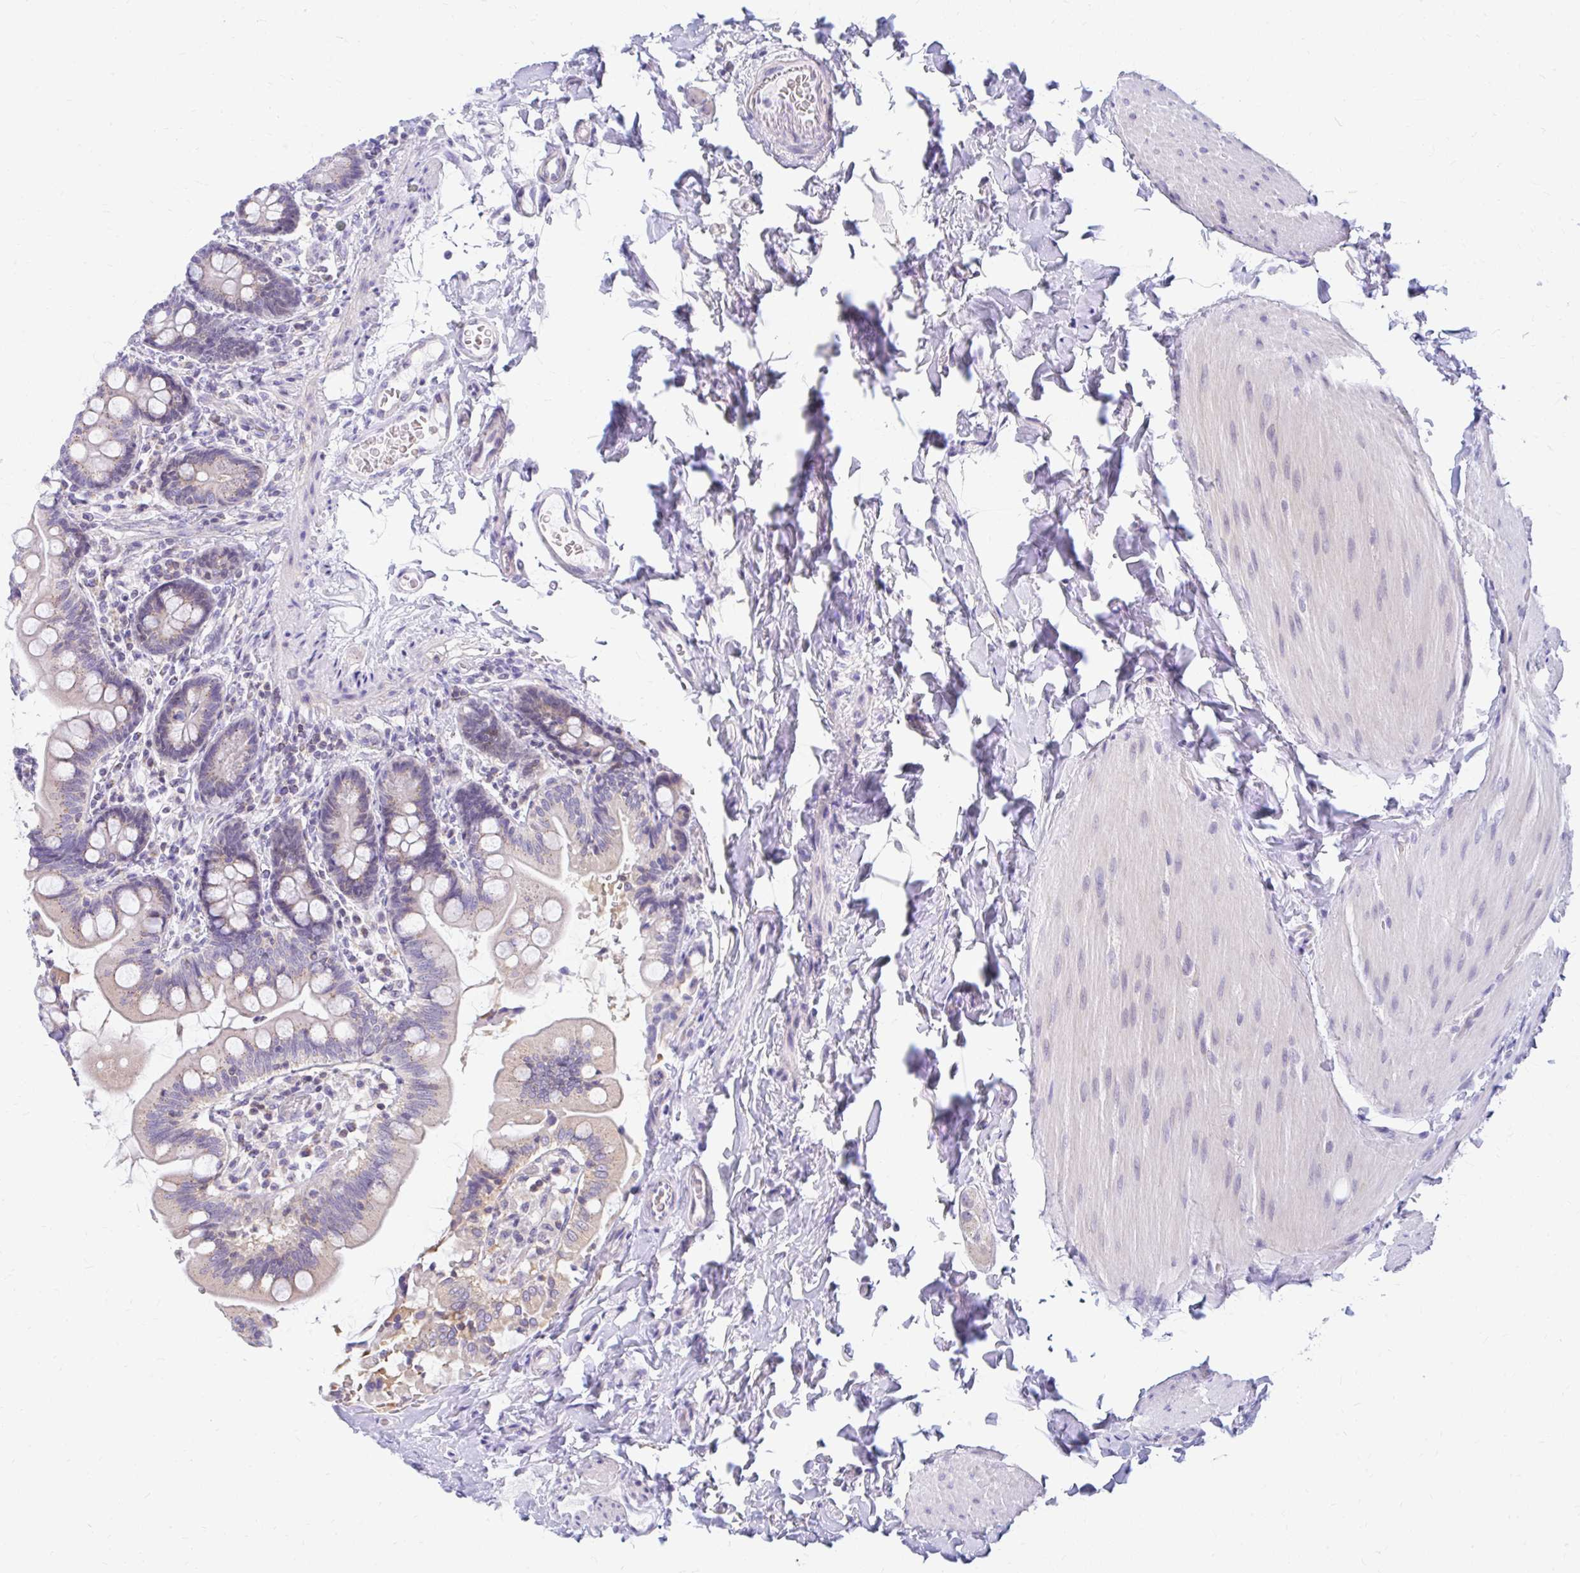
{"staining": {"intensity": "moderate", "quantity": "25%-75%", "location": "cytoplasmic/membranous"}, "tissue": "small intestine", "cell_type": "Glandular cells", "image_type": "normal", "snomed": [{"axis": "morphology", "description": "Normal tissue, NOS"}, {"axis": "topography", "description": "Small intestine"}], "caption": "Benign small intestine shows moderate cytoplasmic/membranous expression in approximately 25%-75% of glandular cells, visualized by immunohistochemistry.", "gene": "RADIL", "patient": {"sex": "female", "age": 64}}